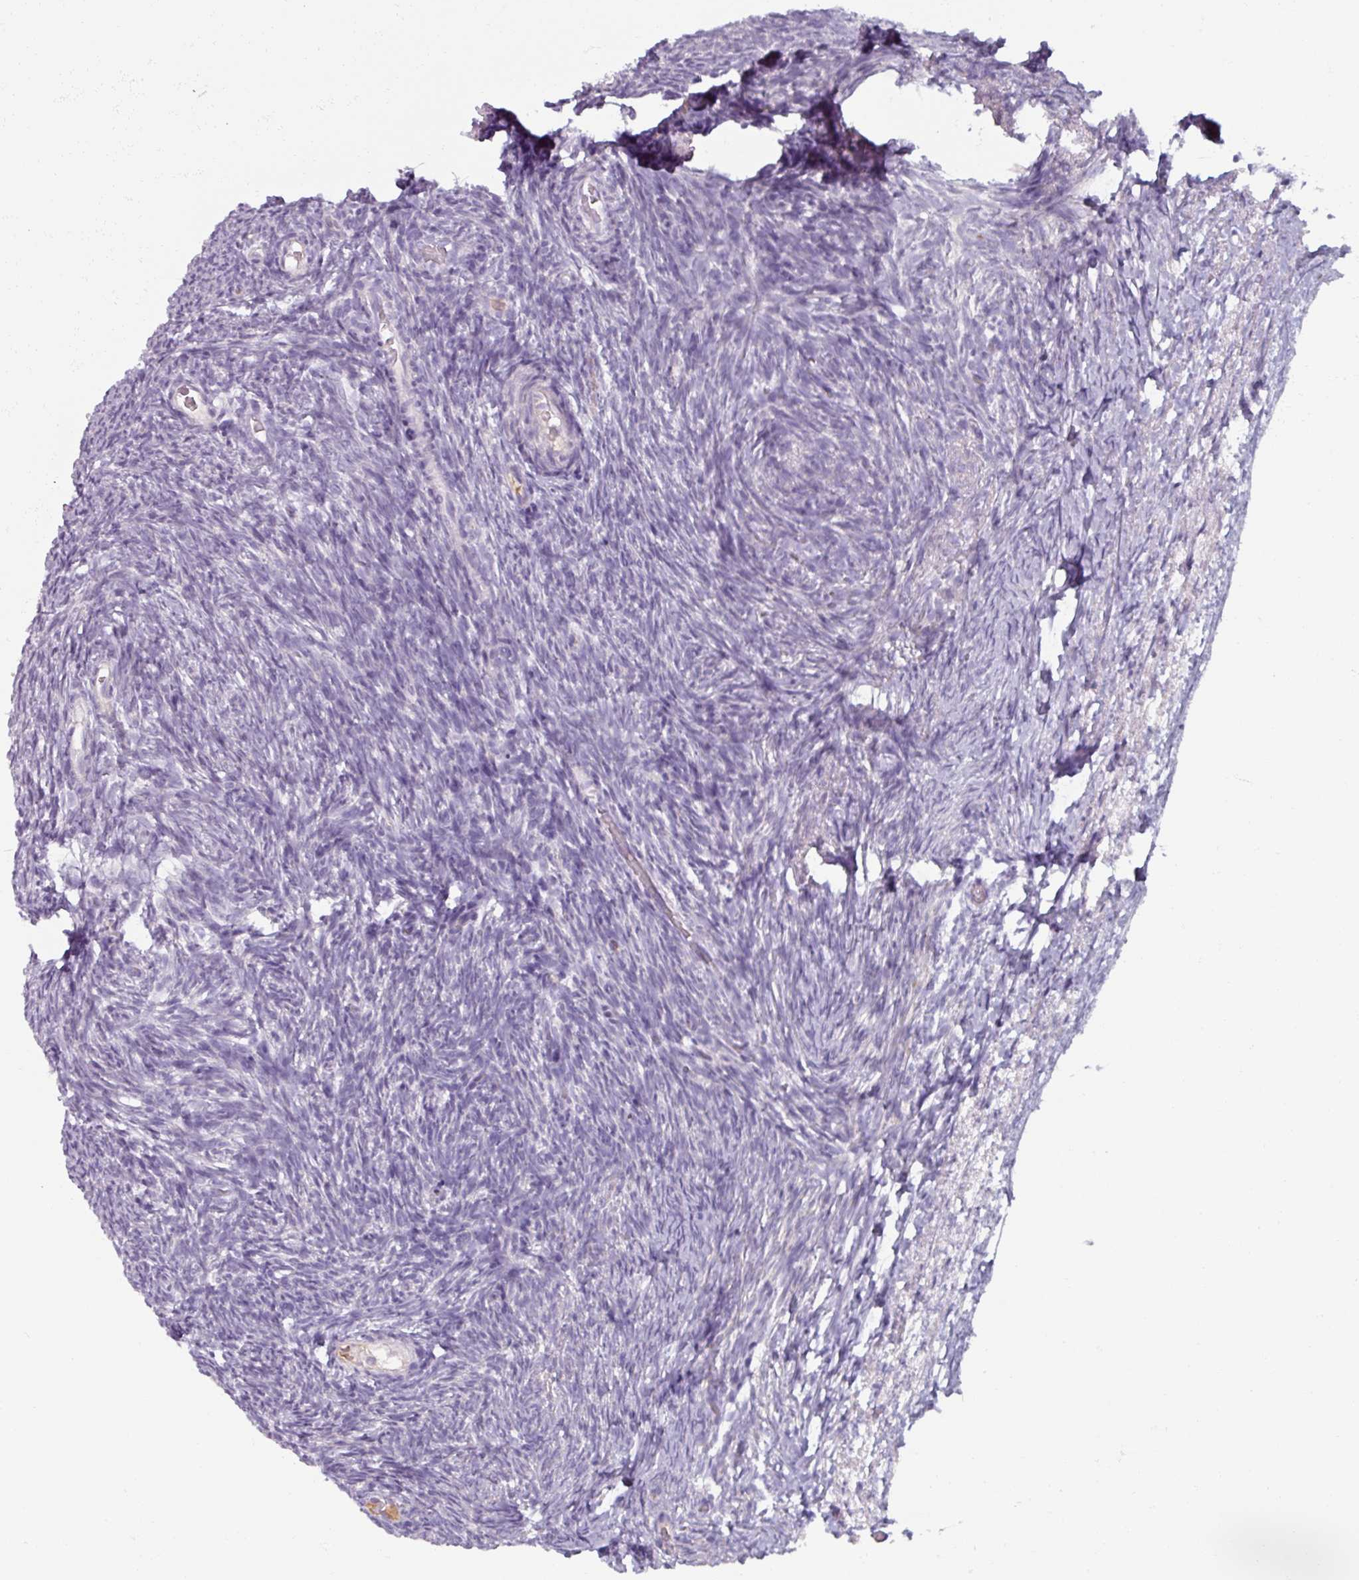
{"staining": {"intensity": "negative", "quantity": "none", "location": "none"}, "tissue": "ovary", "cell_type": "Follicle cells", "image_type": "normal", "snomed": [{"axis": "morphology", "description": "Normal tissue, NOS"}, {"axis": "topography", "description": "Ovary"}], "caption": "Immunohistochemical staining of normal ovary displays no significant expression in follicle cells. Nuclei are stained in blue.", "gene": "SPESP1", "patient": {"sex": "female", "age": 39}}